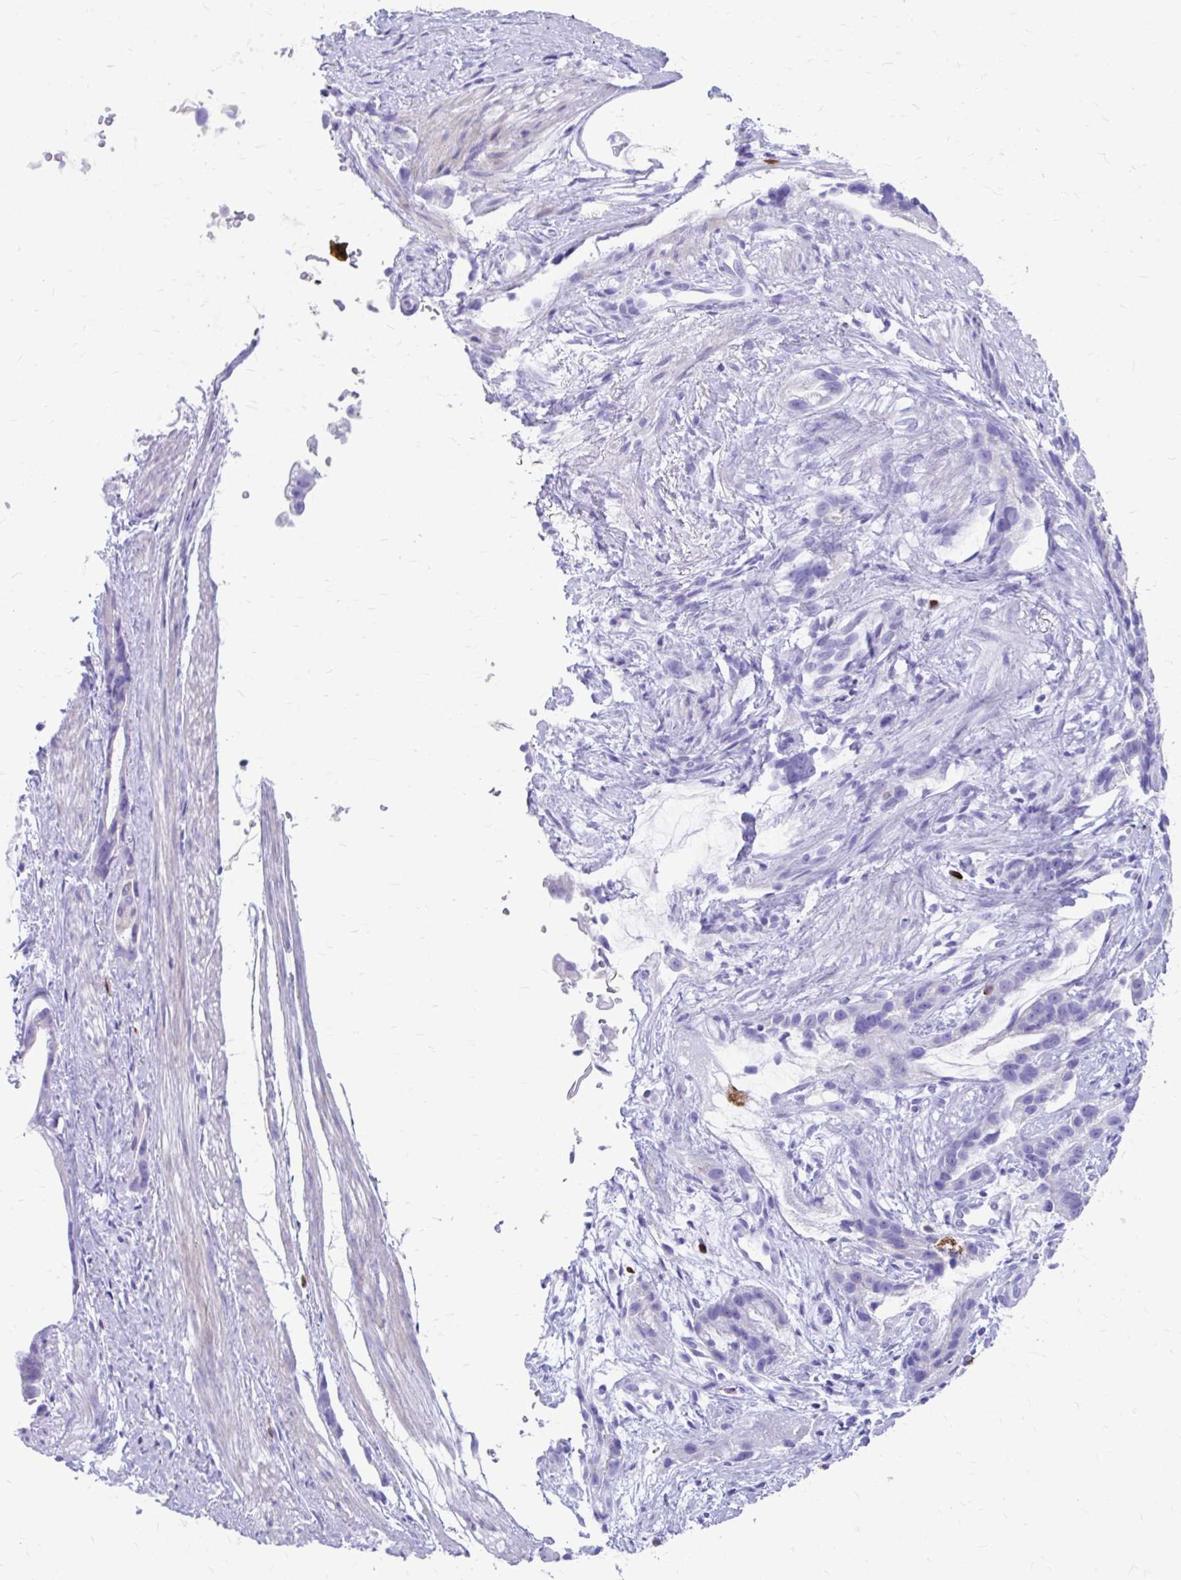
{"staining": {"intensity": "negative", "quantity": "none", "location": "none"}, "tissue": "stomach cancer", "cell_type": "Tumor cells", "image_type": "cancer", "snomed": [{"axis": "morphology", "description": "Adenocarcinoma, NOS"}, {"axis": "topography", "description": "Stomach"}], "caption": "IHC micrograph of neoplastic tissue: human stomach cancer stained with DAB demonstrates no significant protein staining in tumor cells. (Brightfield microscopy of DAB (3,3'-diaminobenzidine) IHC at high magnification).", "gene": "ZNF699", "patient": {"sex": "male", "age": 55}}